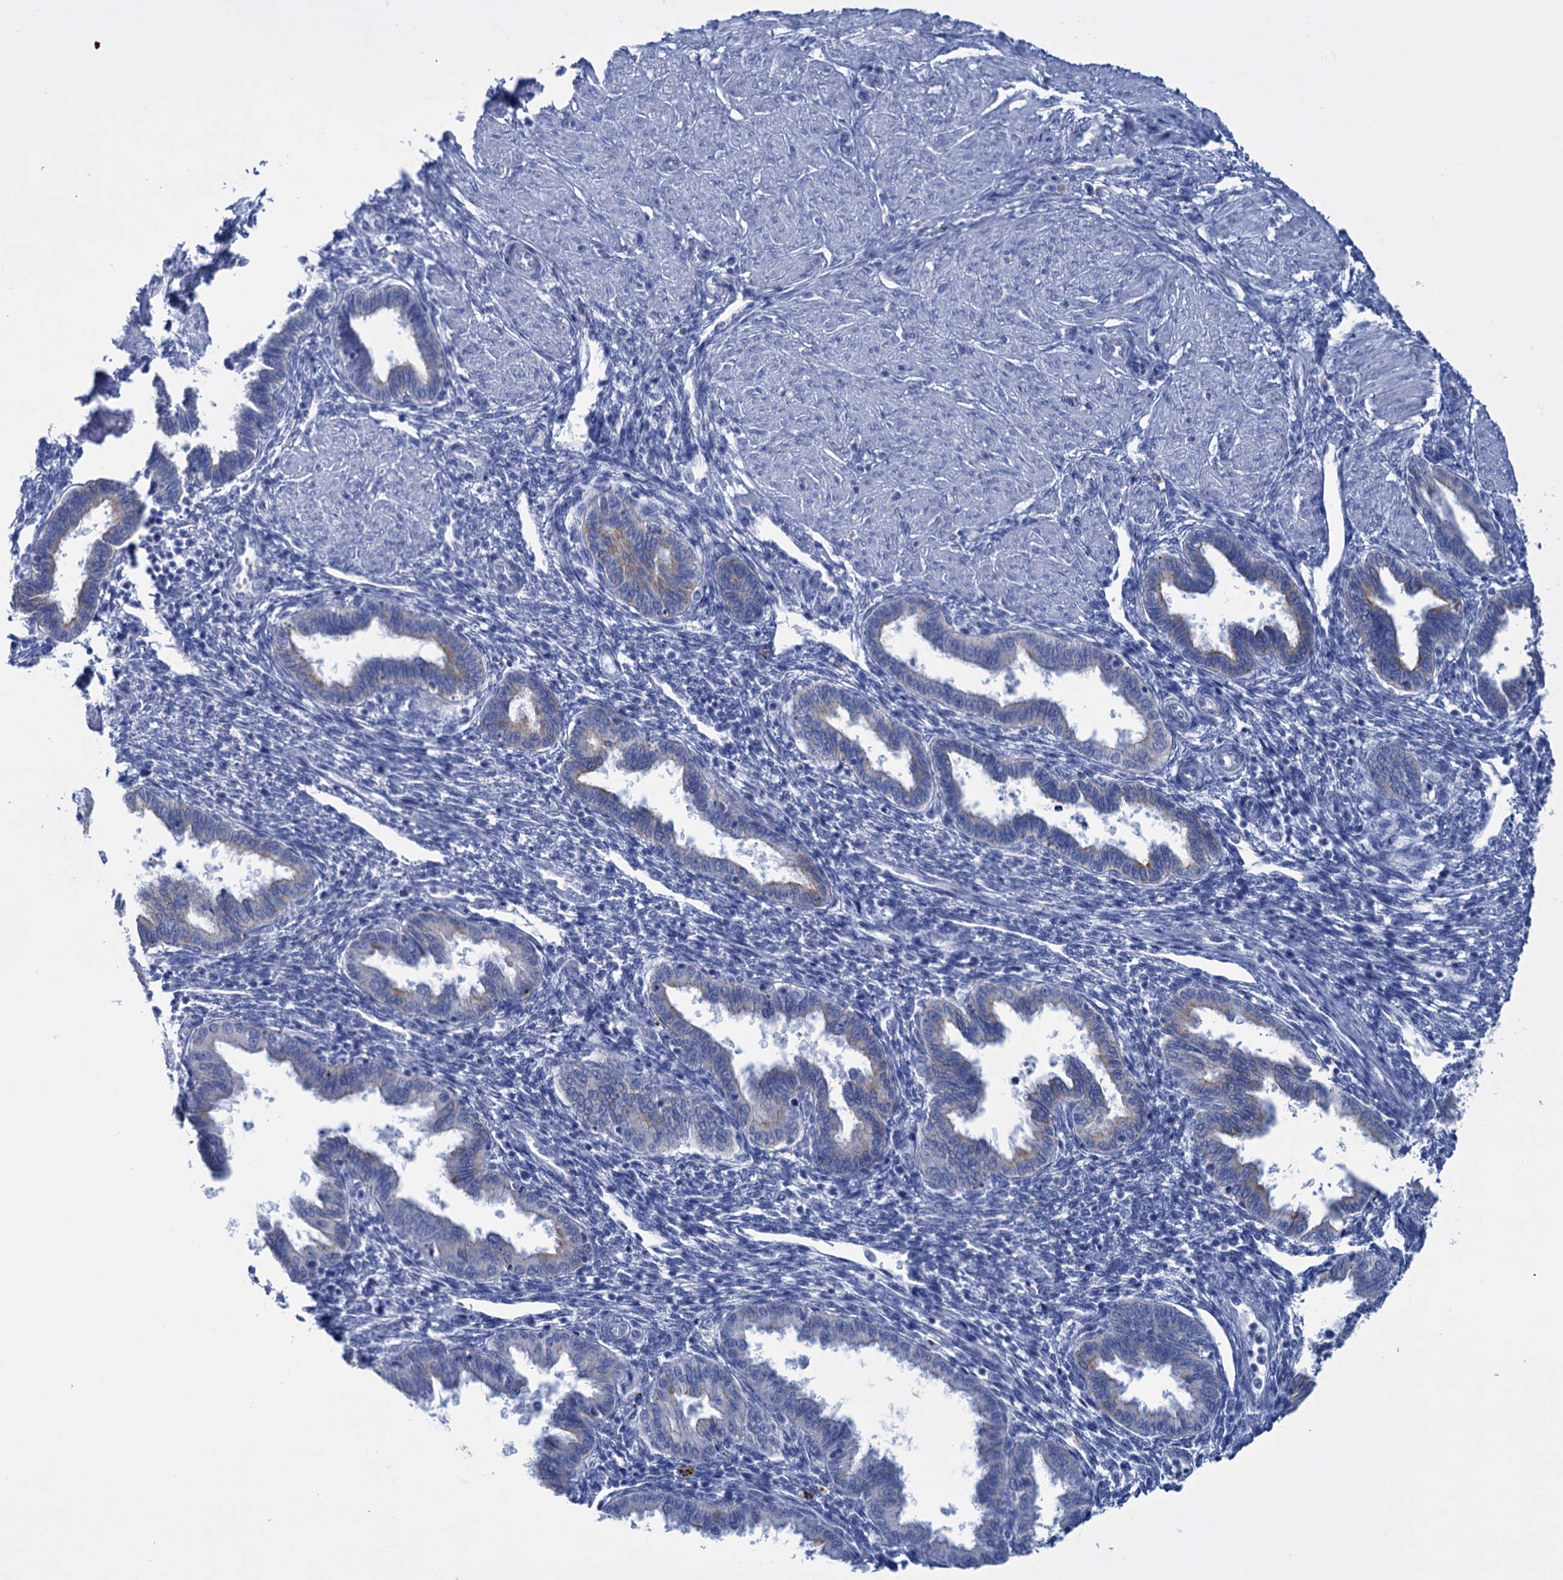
{"staining": {"intensity": "negative", "quantity": "none", "location": "none"}, "tissue": "endometrium", "cell_type": "Cells in endometrial stroma", "image_type": "normal", "snomed": [{"axis": "morphology", "description": "Normal tissue, NOS"}, {"axis": "topography", "description": "Endometrium"}], "caption": "Cells in endometrial stroma show no significant expression in unremarkable endometrium.", "gene": "FAAP20", "patient": {"sex": "female", "age": 33}}